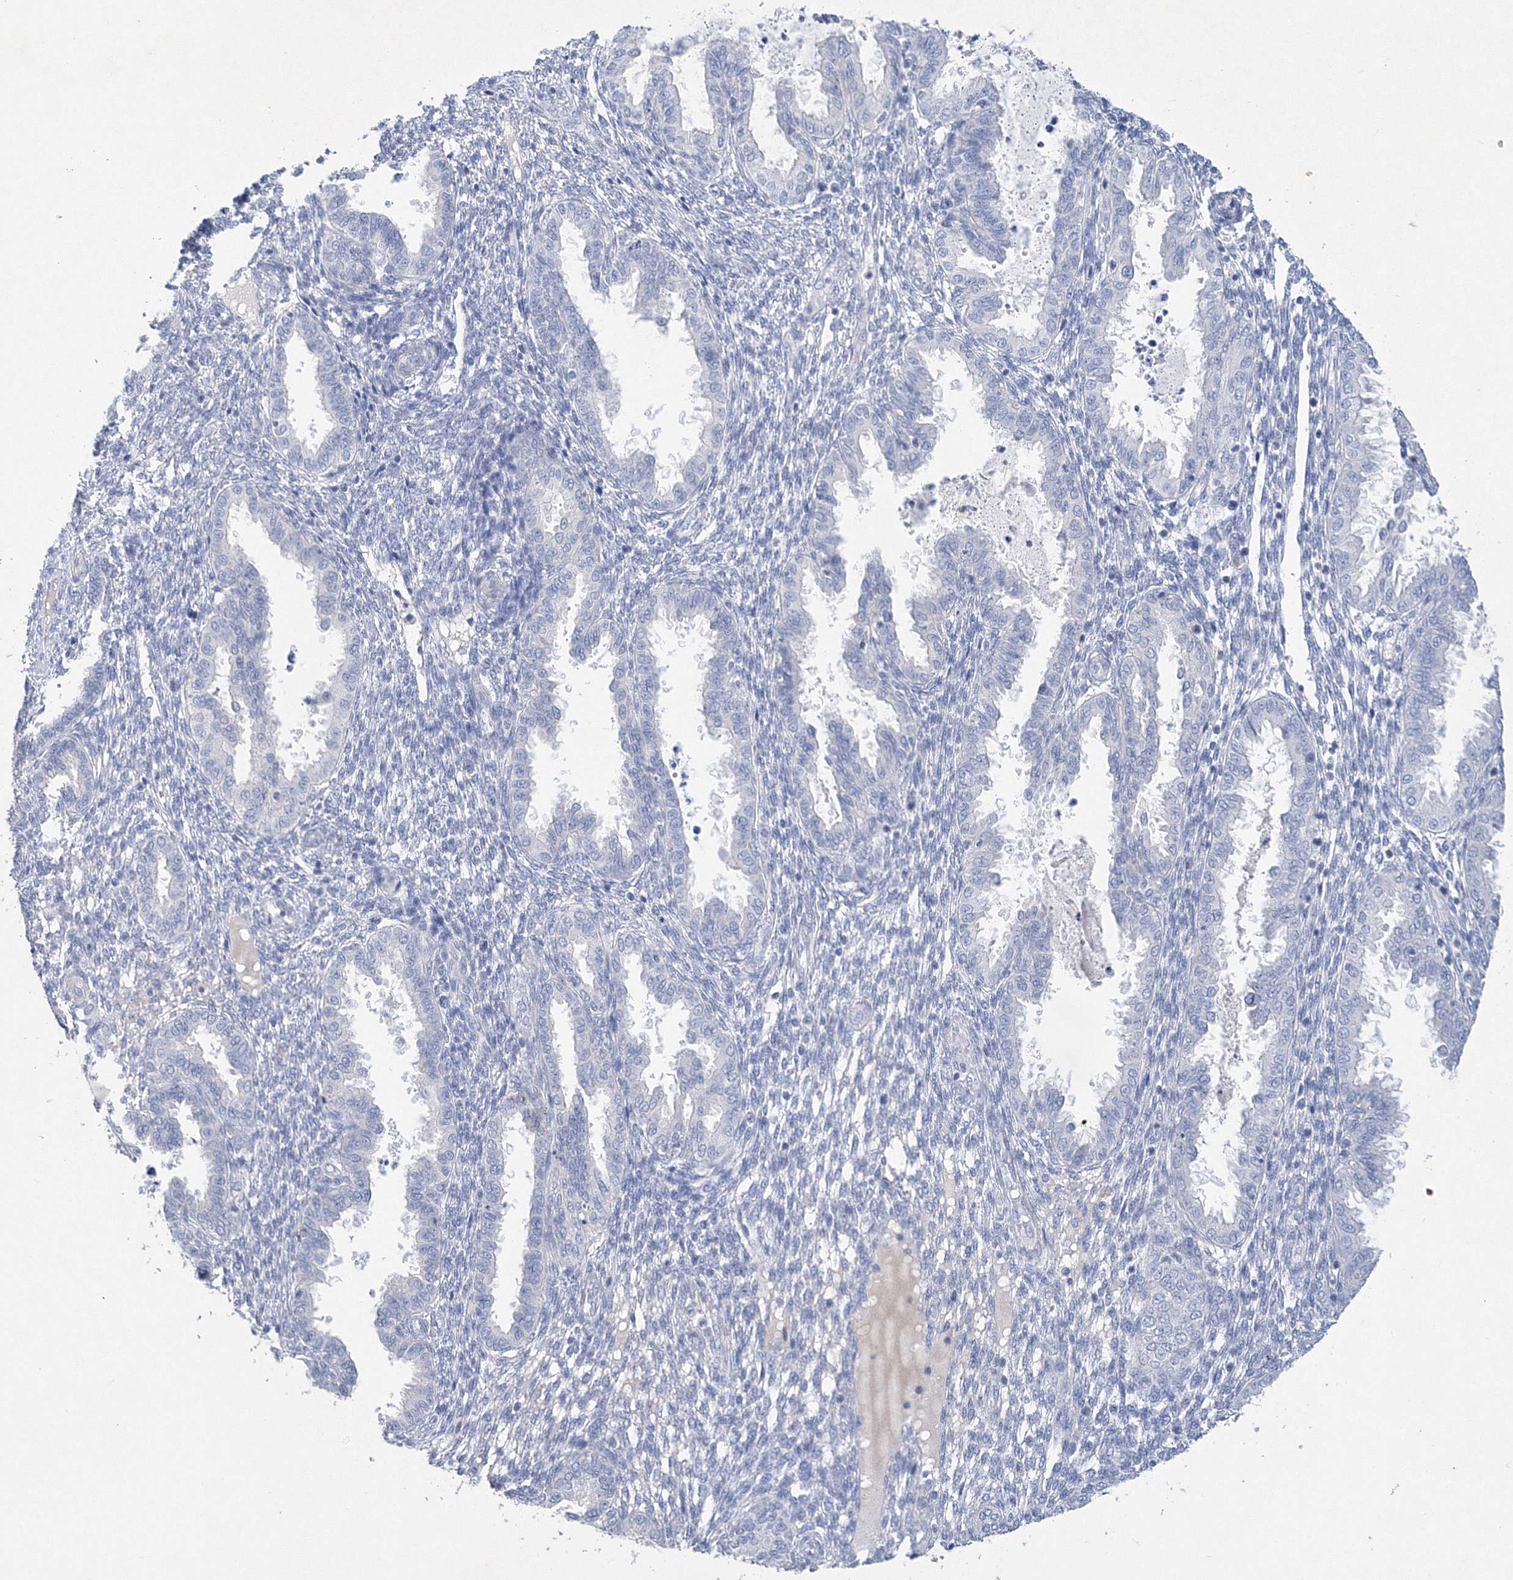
{"staining": {"intensity": "negative", "quantity": "none", "location": "none"}, "tissue": "endometrium", "cell_type": "Cells in endometrial stroma", "image_type": "normal", "snomed": [{"axis": "morphology", "description": "Normal tissue, NOS"}, {"axis": "topography", "description": "Endometrium"}], "caption": "An immunohistochemistry (IHC) photomicrograph of unremarkable endometrium is shown. There is no staining in cells in endometrial stroma of endometrium.", "gene": "OSBPL6", "patient": {"sex": "female", "age": 33}}